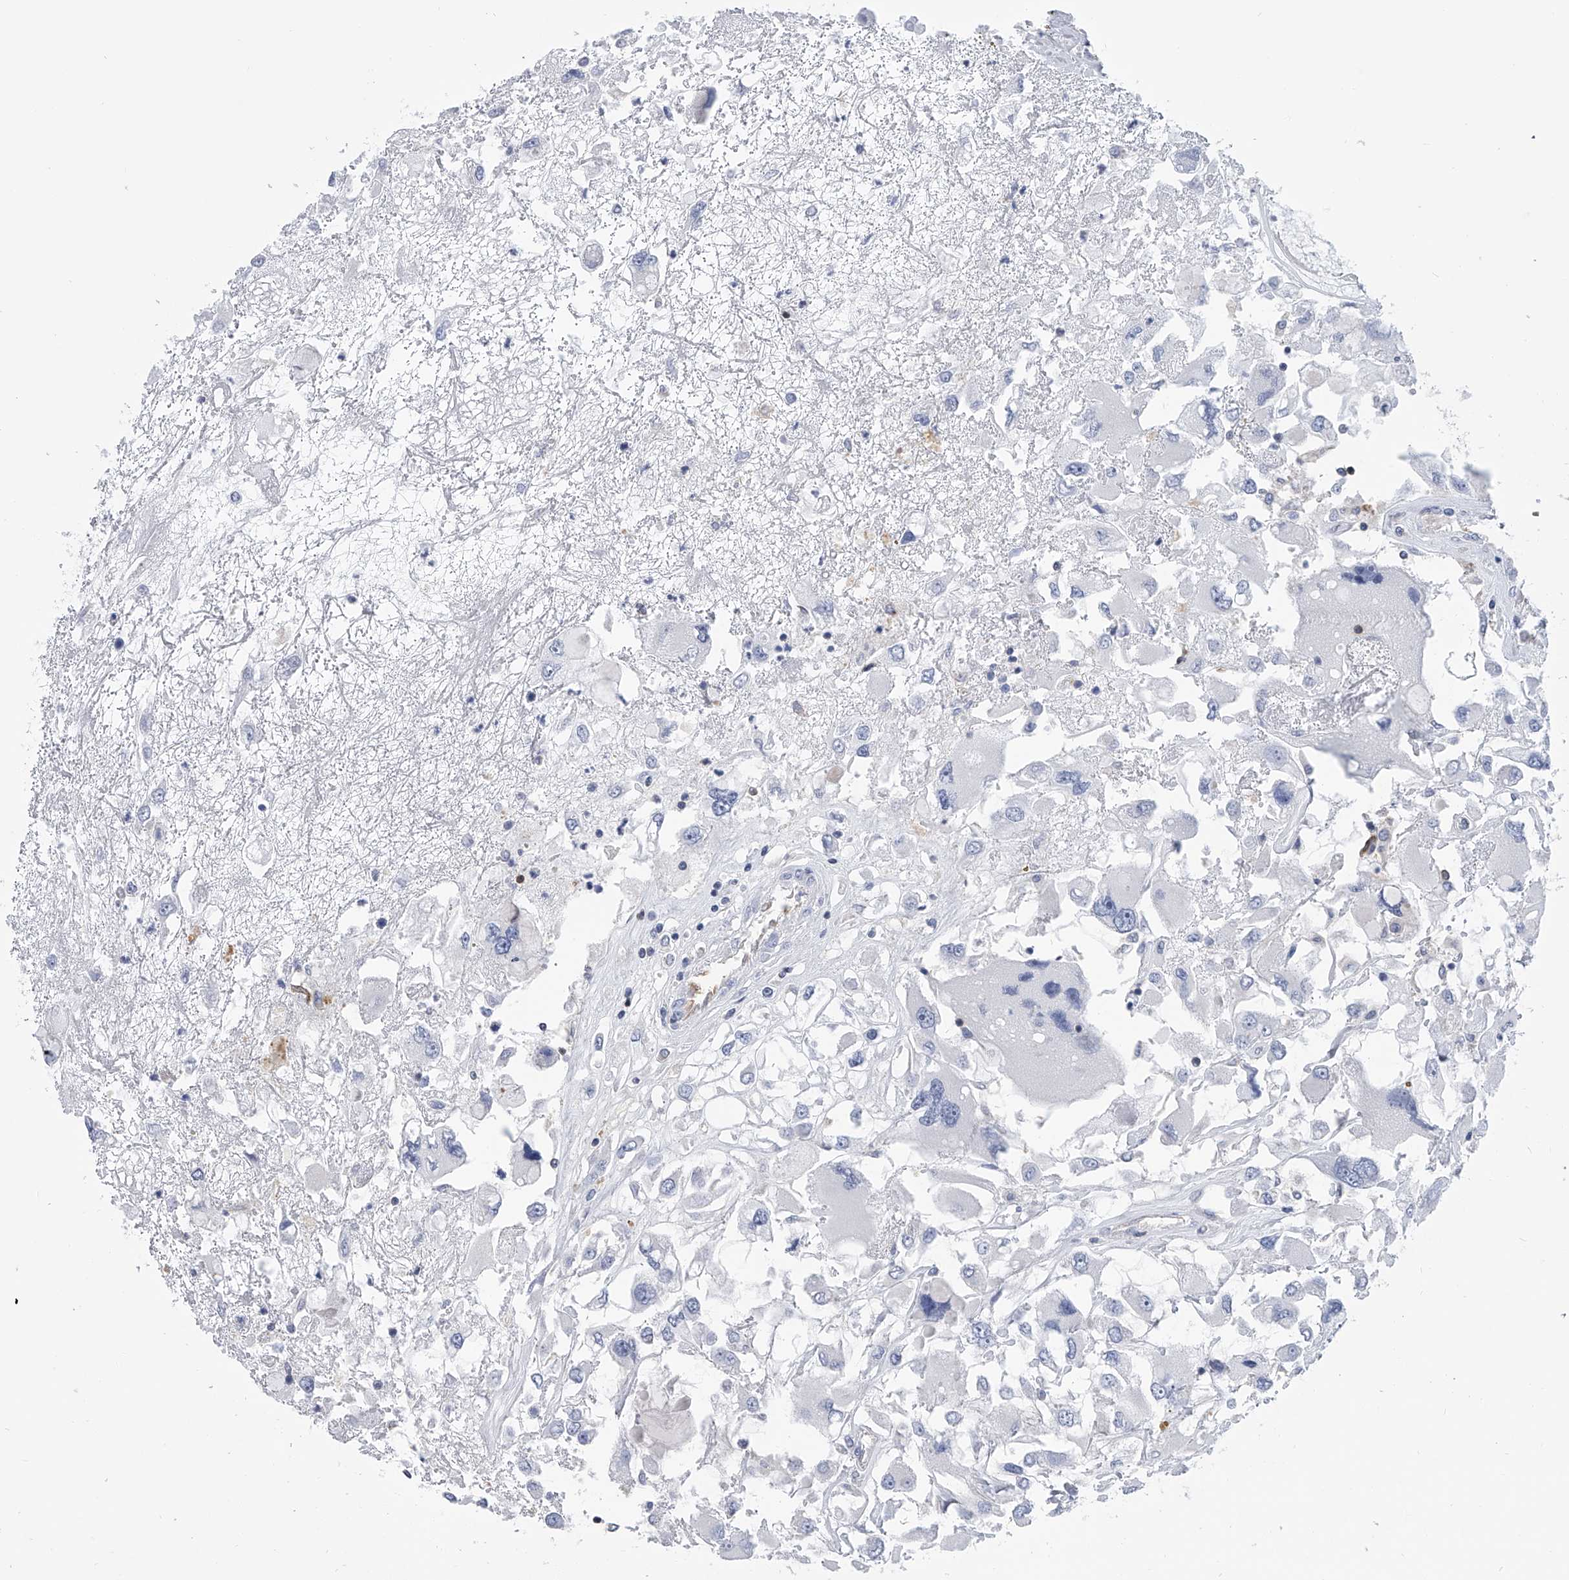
{"staining": {"intensity": "negative", "quantity": "none", "location": "none"}, "tissue": "renal cancer", "cell_type": "Tumor cells", "image_type": "cancer", "snomed": [{"axis": "morphology", "description": "Adenocarcinoma, NOS"}, {"axis": "topography", "description": "Kidney"}], "caption": "Immunohistochemistry (IHC) of renal adenocarcinoma exhibits no positivity in tumor cells.", "gene": "SERPINB9", "patient": {"sex": "female", "age": 52}}